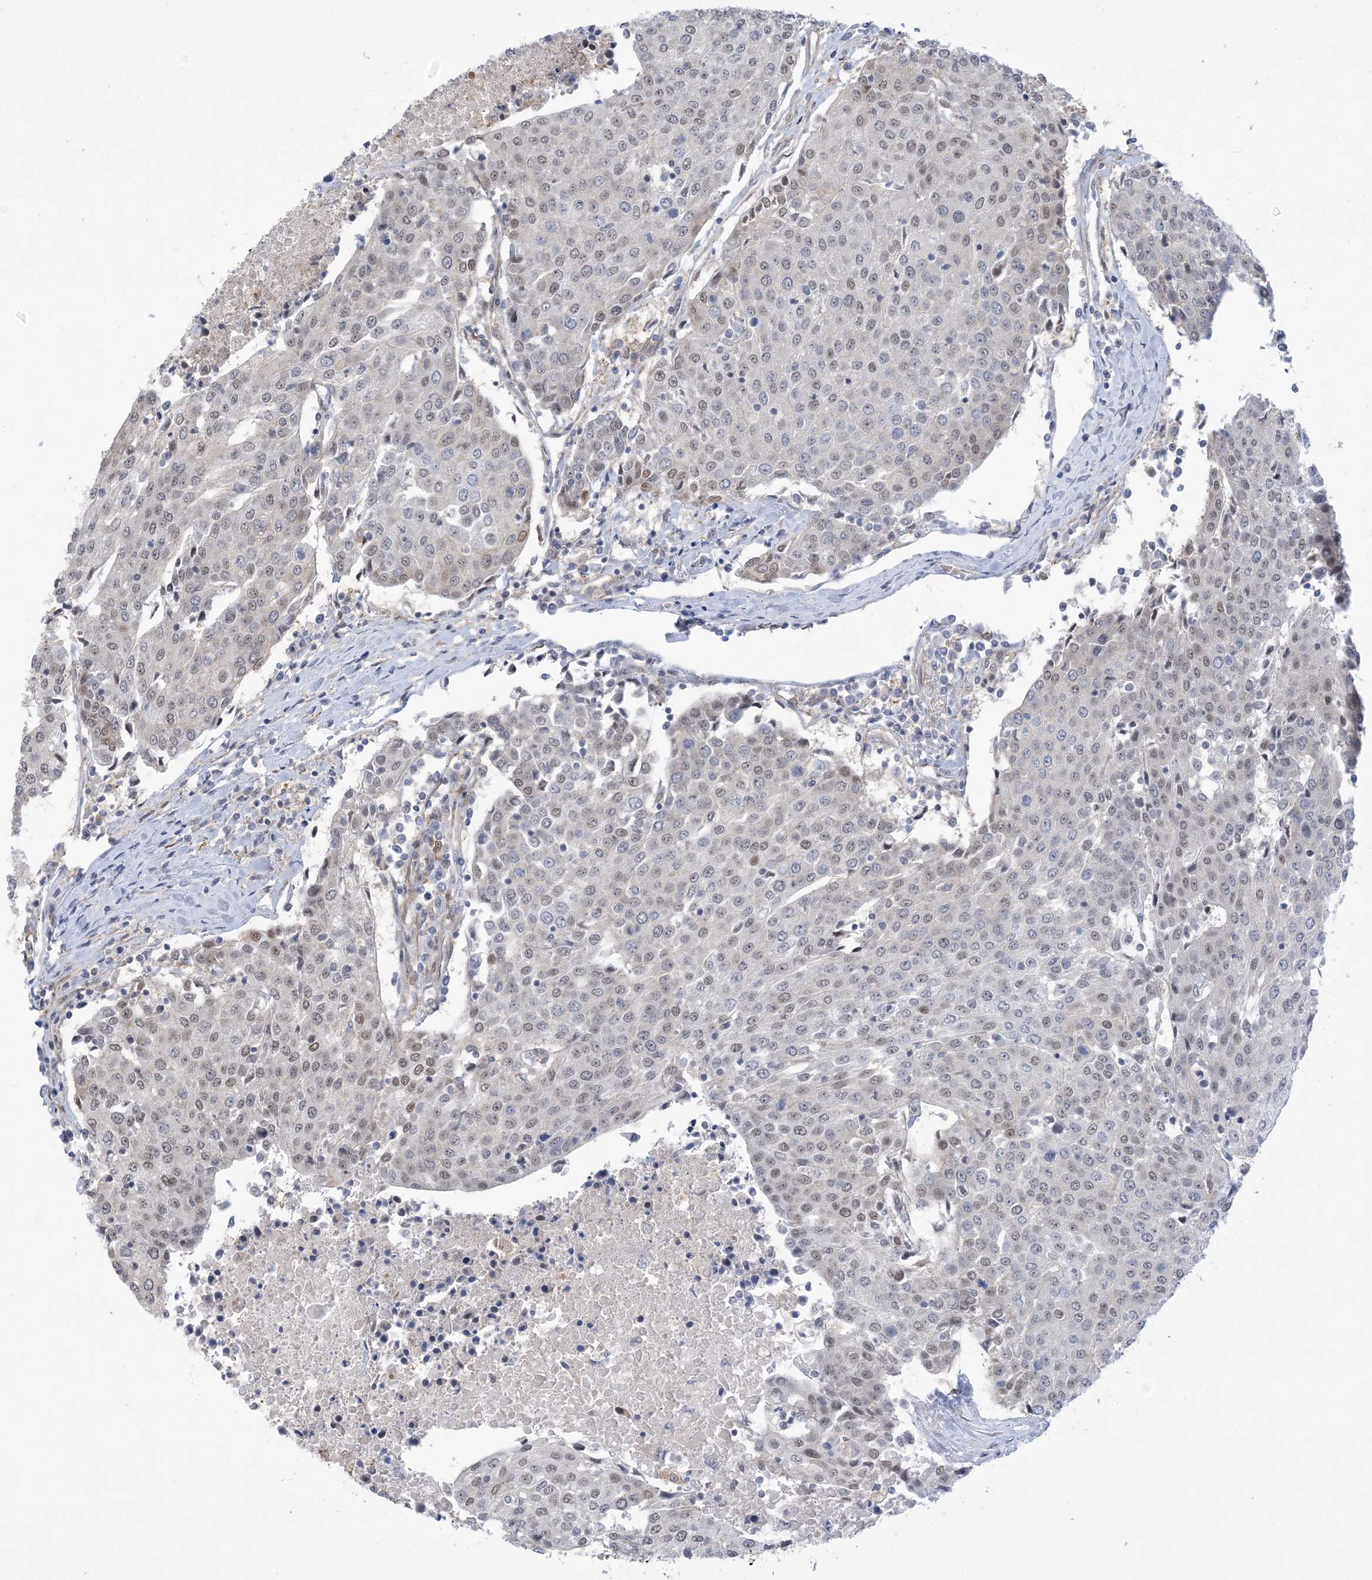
{"staining": {"intensity": "weak", "quantity": "<25%", "location": "nuclear"}, "tissue": "urothelial cancer", "cell_type": "Tumor cells", "image_type": "cancer", "snomed": [{"axis": "morphology", "description": "Urothelial carcinoma, High grade"}, {"axis": "topography", "description": "Urinary bladder"}], "caption": "Immunohistochemical staining of human urothelial carcinoma (high-grade) reveals no significant positivity in tumor cells. The staining was performed using DAB (3,3'-diaminobenzidine) to visualize the protein expression in brown, while the nuclei were stained in blue with hematoxylin (Magnification: 20x).", "gene": "ZNF8", "patient": {"sex": "female", "age": 85}}